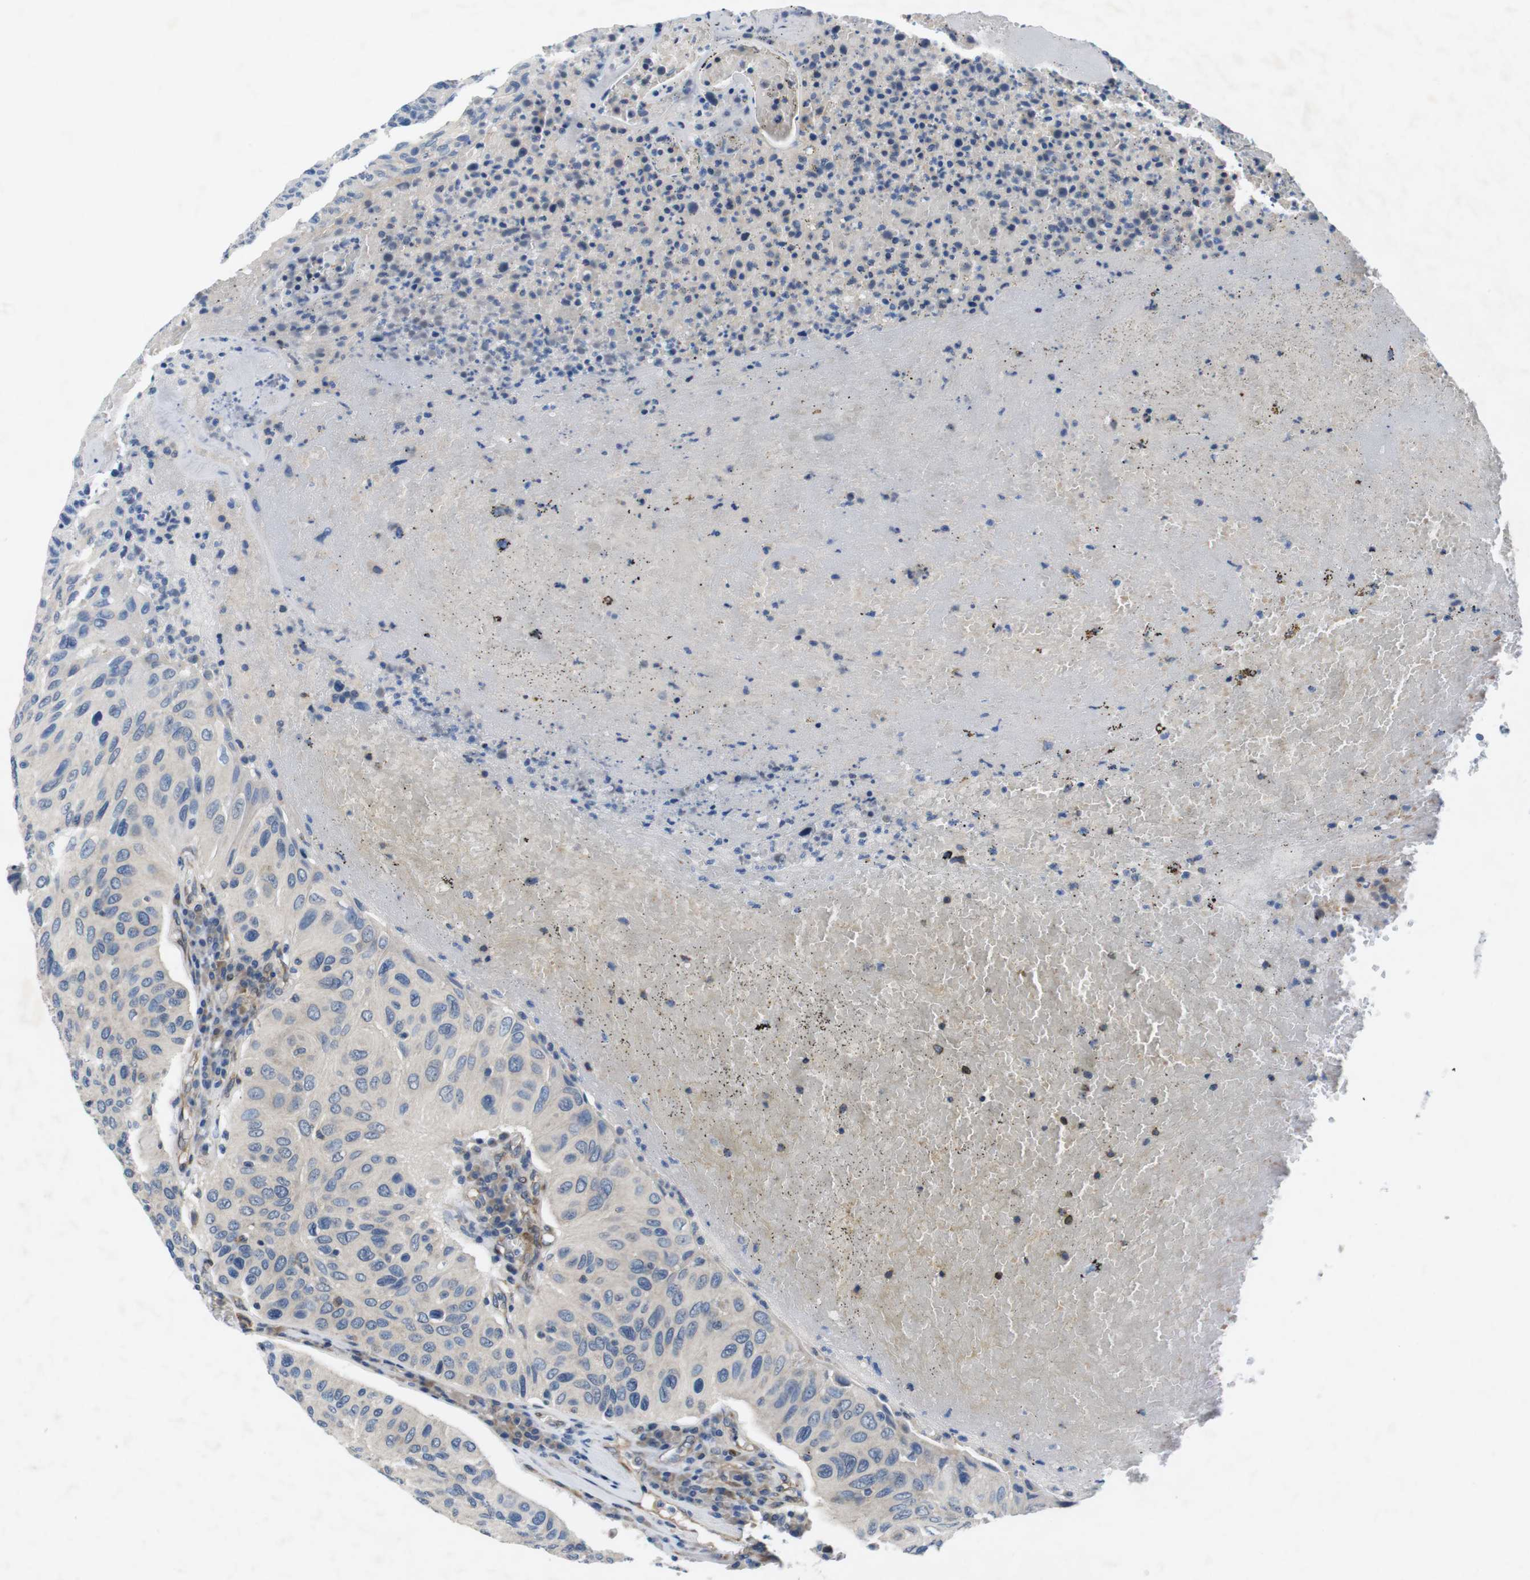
{"staining": {"intensity": "negative", "quantity": "none", "location": "none"}, "tissue": "urothelial cancer", "cell_type": "Tumor cells", "image_type": "cancer", "snomed": [{"axis": "morphology", "description": "Urothelial carcinoma, High grade"}, {"axis": "topography", "description": "Urinary bladder"}], "caption": "Tumor cells are negative for brown protein staining in urothelial cancer. (DAB (3,3'-diaminobenzidine) immunohistochemistry with hematoxylin counter stain).", "gene": "DCLK1", "patient": {"sex": "male", "age": 66}}